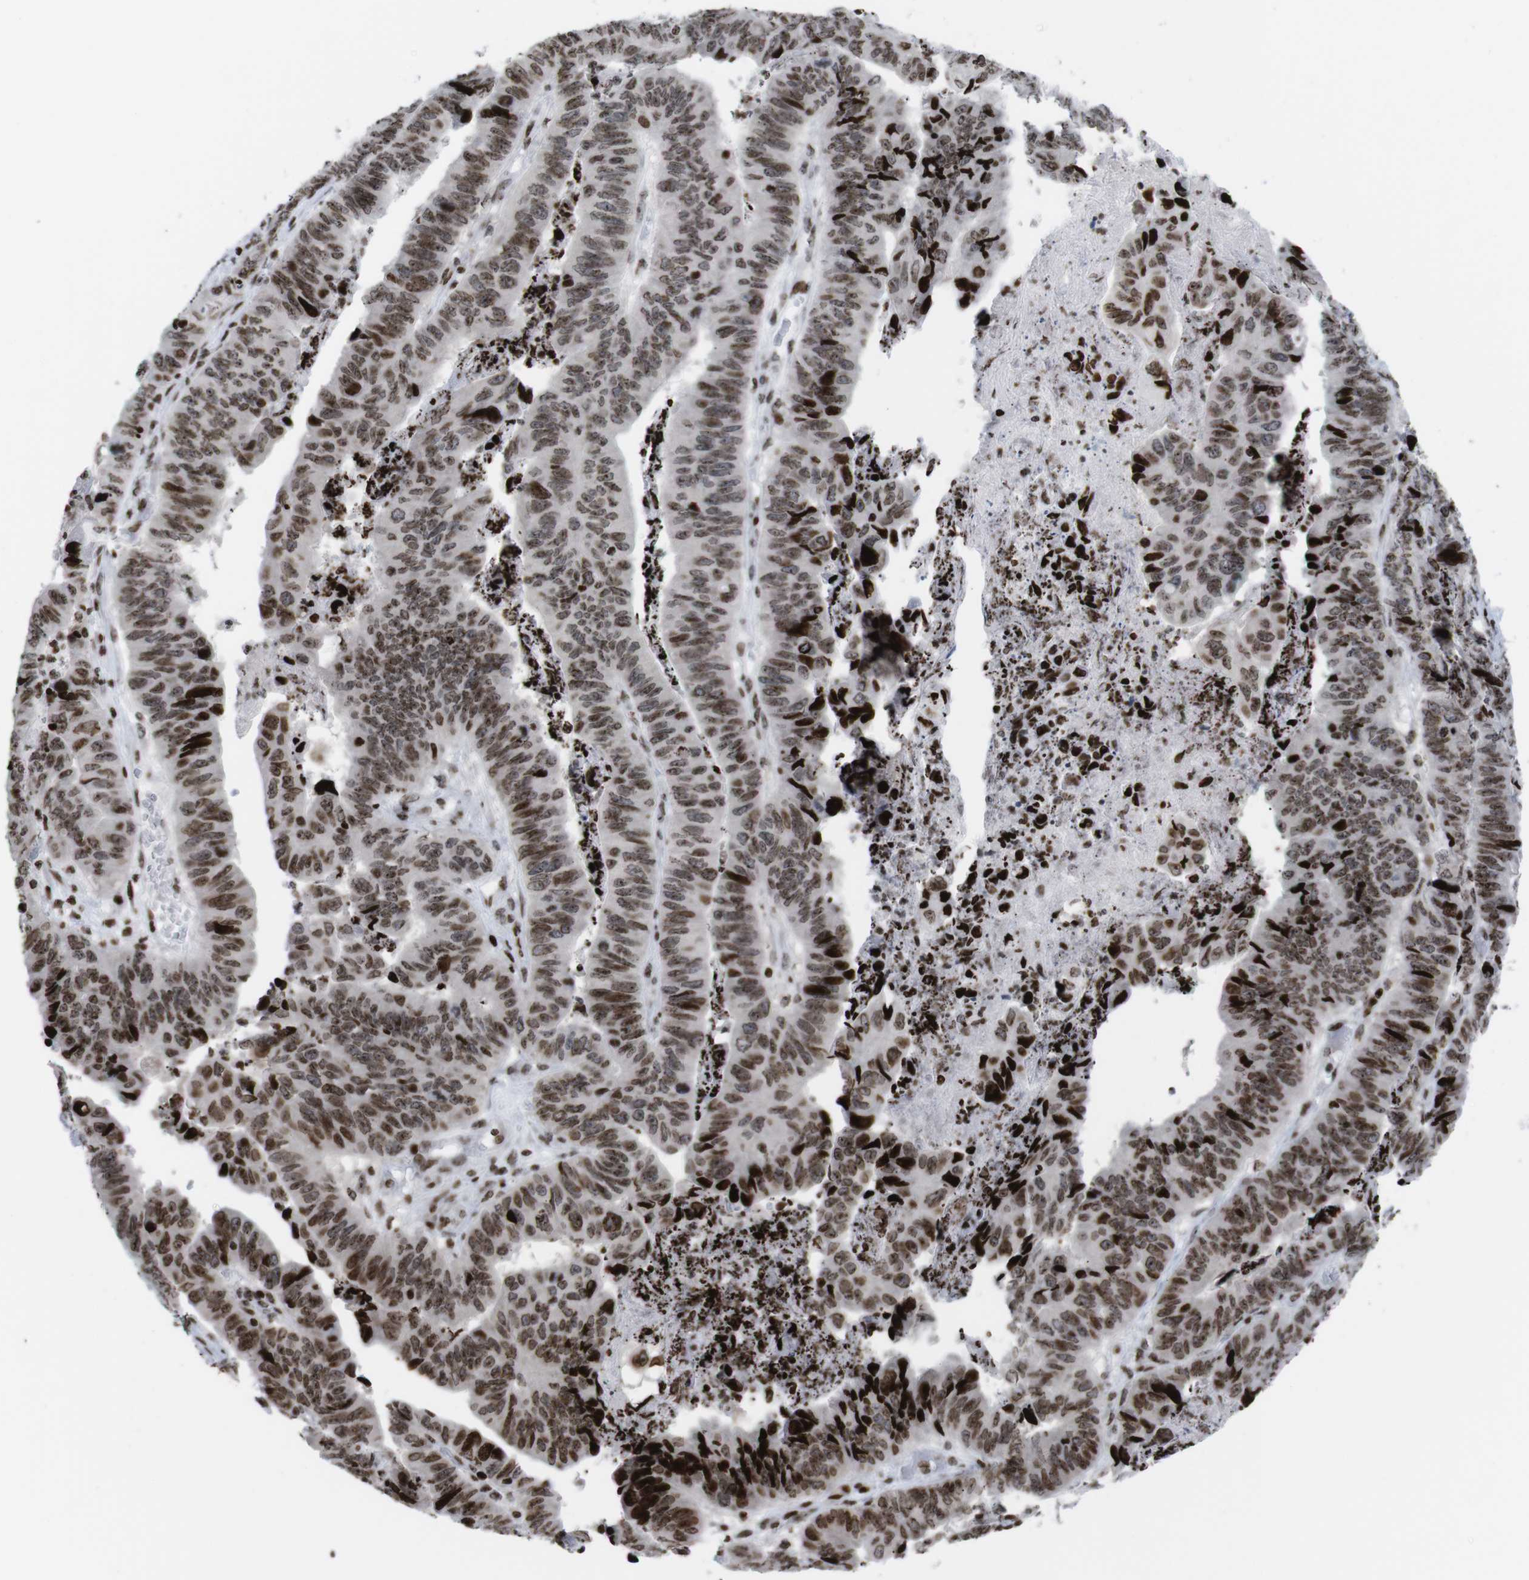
{"staining": {"intensity": "moderate", "quantity": ">75%", "location": "nuclear"}, "tissue": "stomach cancer", "cell_type": "Tumor cells", "image_type": "cancer", "snomed": [{"axis": "morphology", "description": "Adenocarcinoma, NOS"}, {"axis": "topography", "description": "Stomach, lower"}], "caption": "Adenocarcinoma (stomach) stained for a protein displays moderate nuclear positivity in tumor cells.", "gene": "H1-4", "patient": {"sex": "male", "age": 77}}